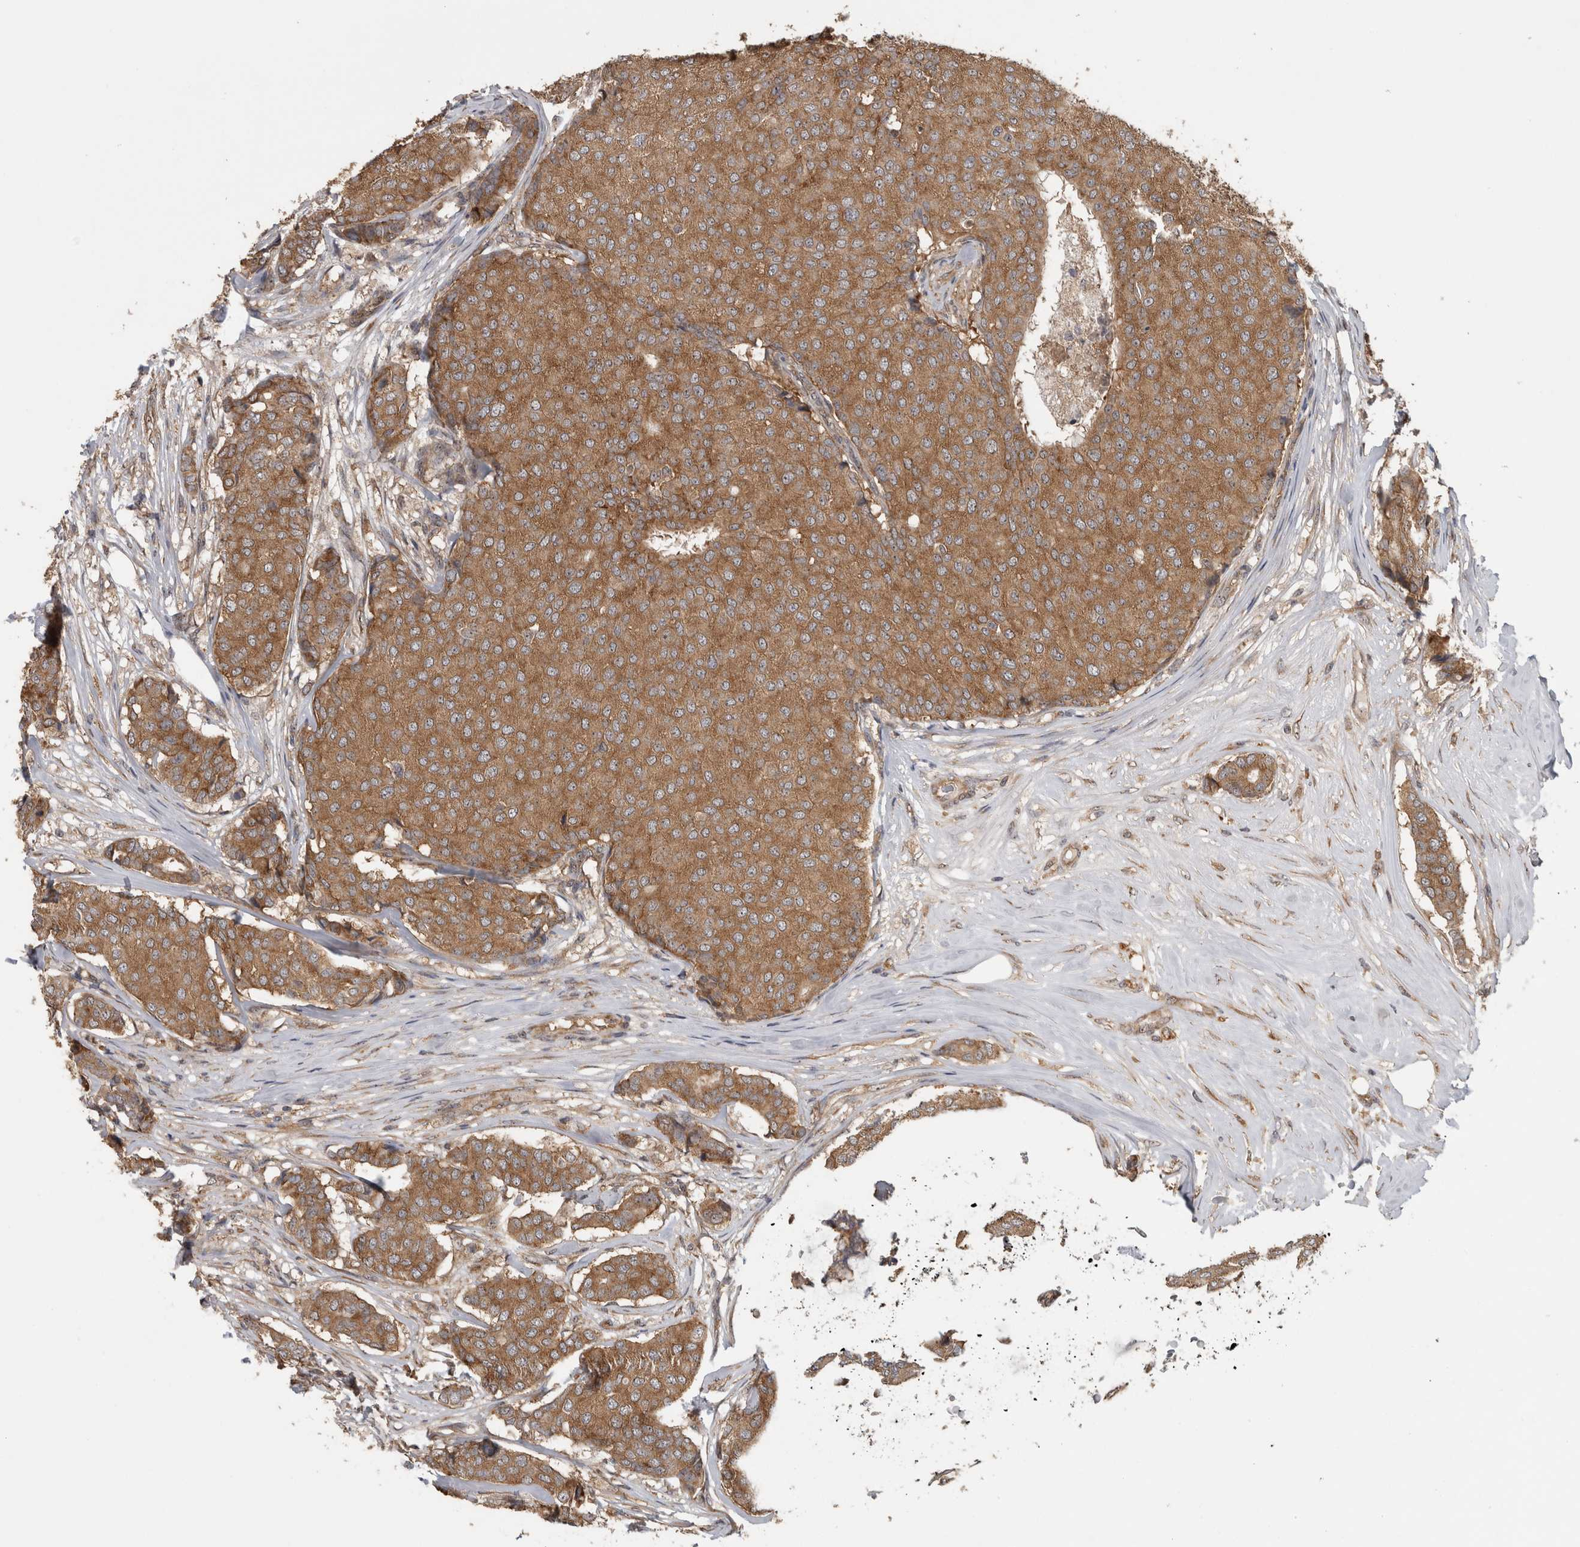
{"staining": {"intensity": "moderate", "quantity": ">75%", "location": "cytoplasmic/membranous"}, "tissue": "breast cancer", "cell_type": "Tumor cells", "image_type": "cancer", "snomed": [{"axis": "morphology", "description": "Duct carcinoma"}, {"axis": "topography", "description": "Breast"}], "caption": "Protein analysis of infiltrating ductal carcinoma (breast) tissue exhibits moderate cytoplasmic/membranous positivity in approximately >75% of tumor cells. Ihc stains the protein in brown and the nuclei are stained blue.", "gene": "ATXN2", "patient": {"sex": "female", "age": 75}}